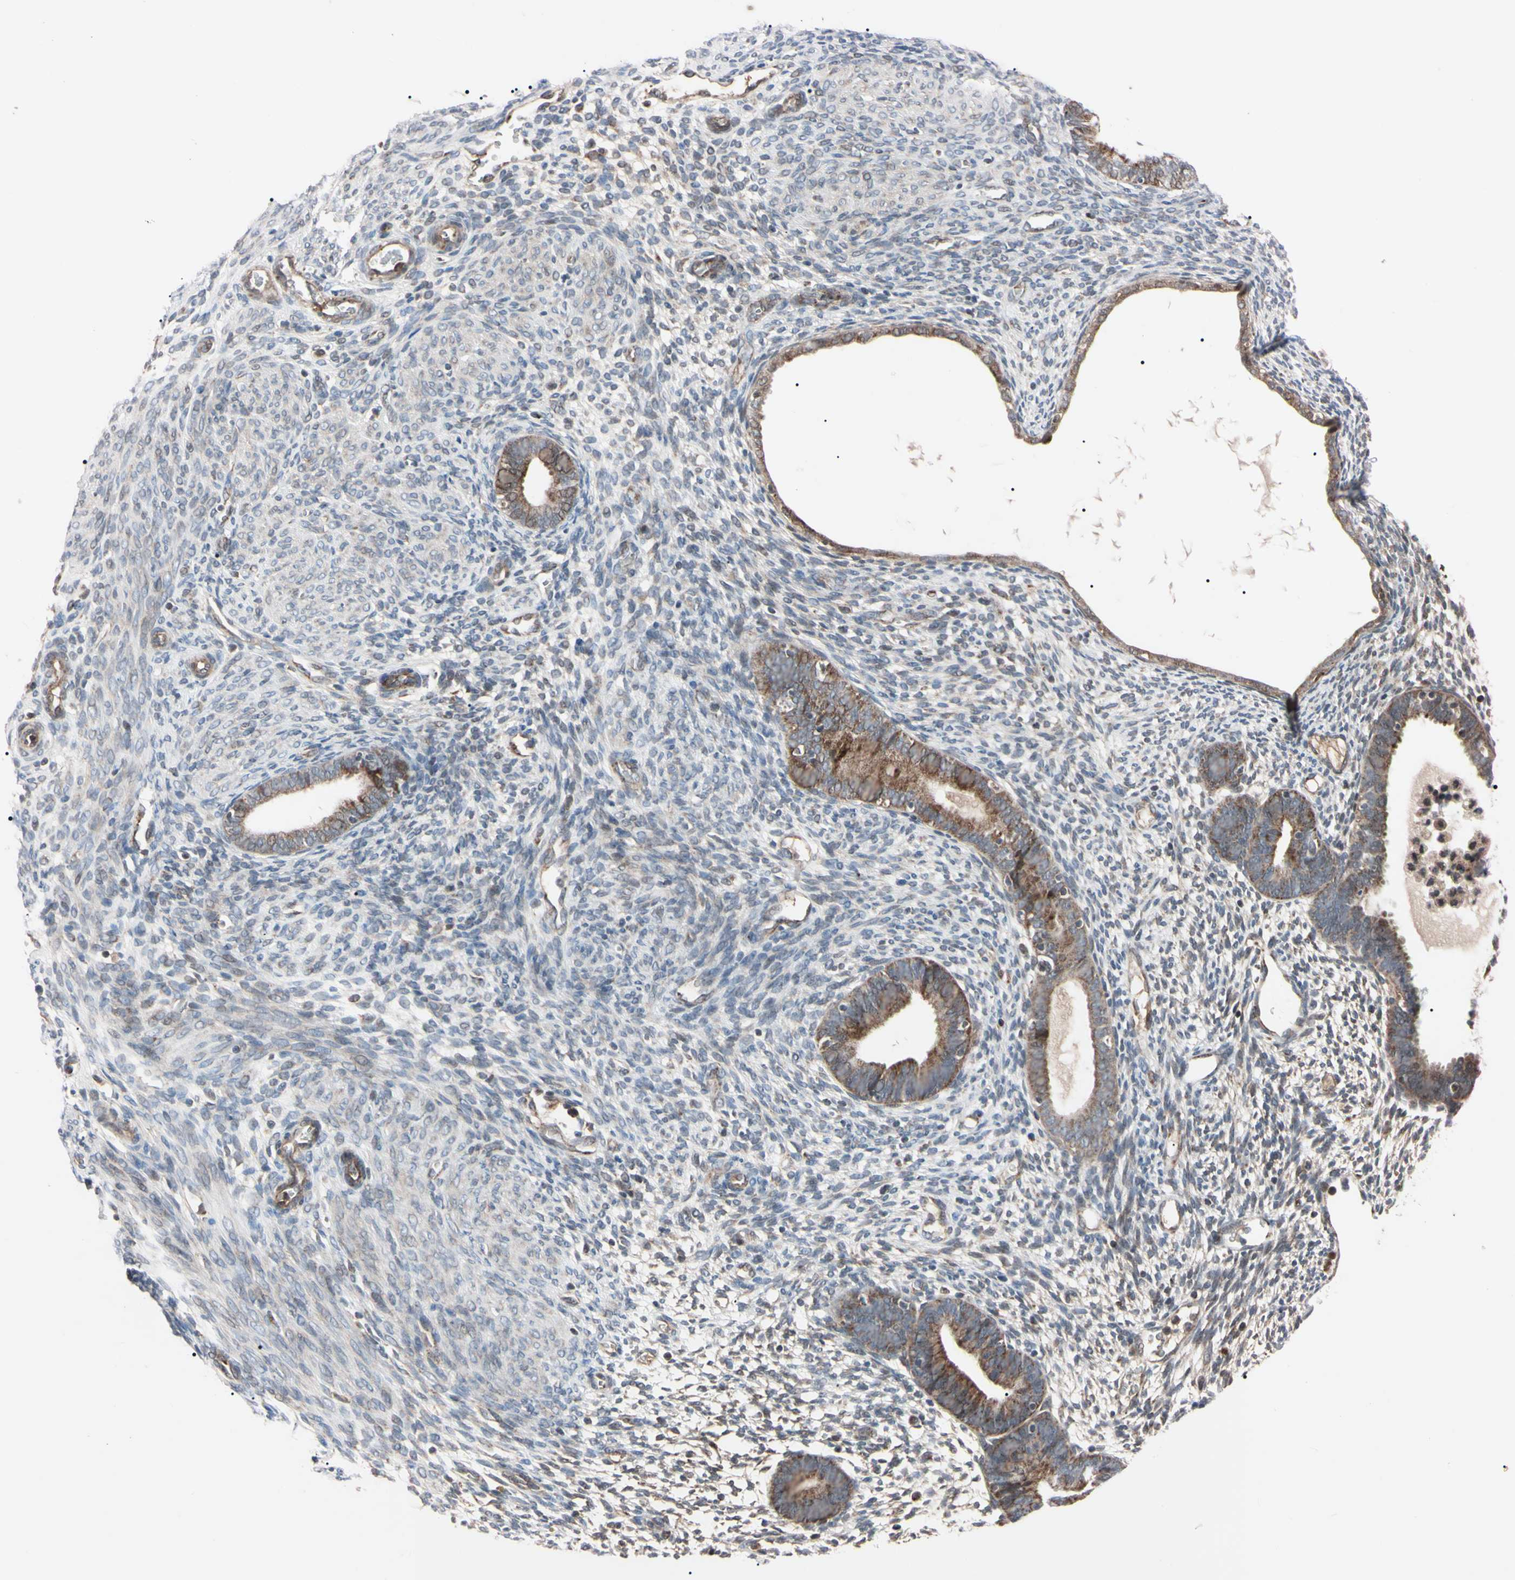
{"staining": {"intensity": "negative", "quantity": "none", "location": "none"}, "tissue": "endometrium", "cell_type": "Cells in endometrial stroma", "image_type": "normal", "snomed": [{"axis": "morphology", "description": "Normal tissue, NOS"}, {"axis": "morphology", "description": "Atrophy, NOS"}, {"axis": "topography", "description": "Uterus"}, {"axis": "topography", "description": "Endometrium"}], "caption": "High magnification brightfield microscopy of normal endometrium stained with DAB (3,3'-diaminobenzidine) (brown) and counterstained with hematoxylin (blue): cells in endometrial stroma show no significant staining. (Brightfield microscopy of DAB immunohistochemistry at high magnification).", "gene": "TNFRSF1A", "patient": {"sex": "female", "age": 68}}